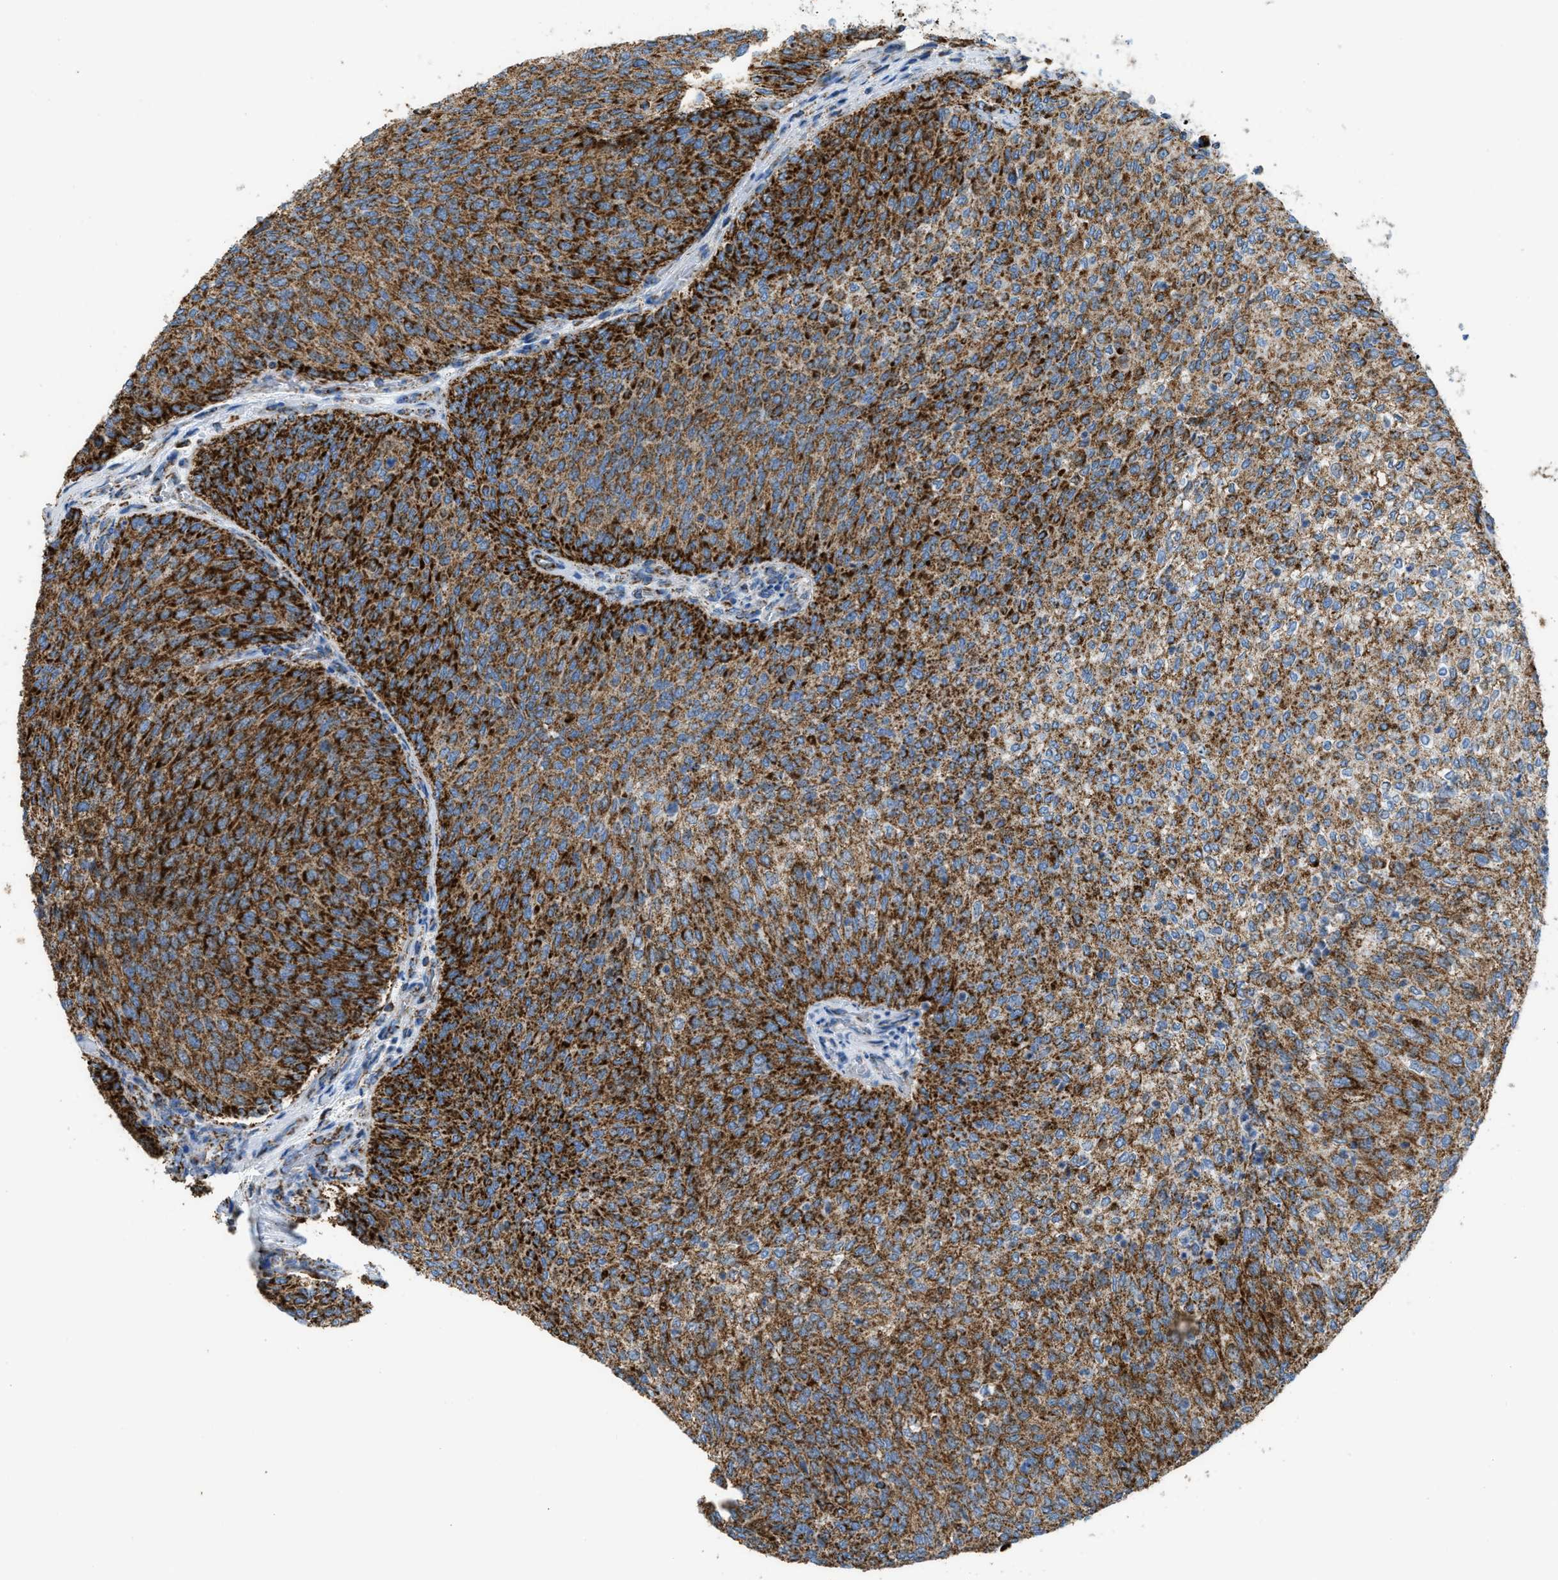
{"staining": {"intensity": "strong", "quantity": ">75%", "location": "cytoplasmic/membranous"}, "tissue": "urothelial cancer", "cell_type": "Tumor cells", "image_type": "cancer", "snomed": [{"axis": "morphology", "description": "Urothelial carcinoma, Low grade"}, {"axis": "topography", "description": "Urinary bladder"}], "caption": "Immunohistochemistry (IHC) histopathology image of neoplastic tissue: urothelial cancer stained using IHC displays high levels of strong protein expression localized specifically in the cytoplasmic/membranous of tumor cells, appearing as a cytoplasmic/membranous brown color.", "gene": "ETFB", "patient": {"sex": "female", "age": 79}}